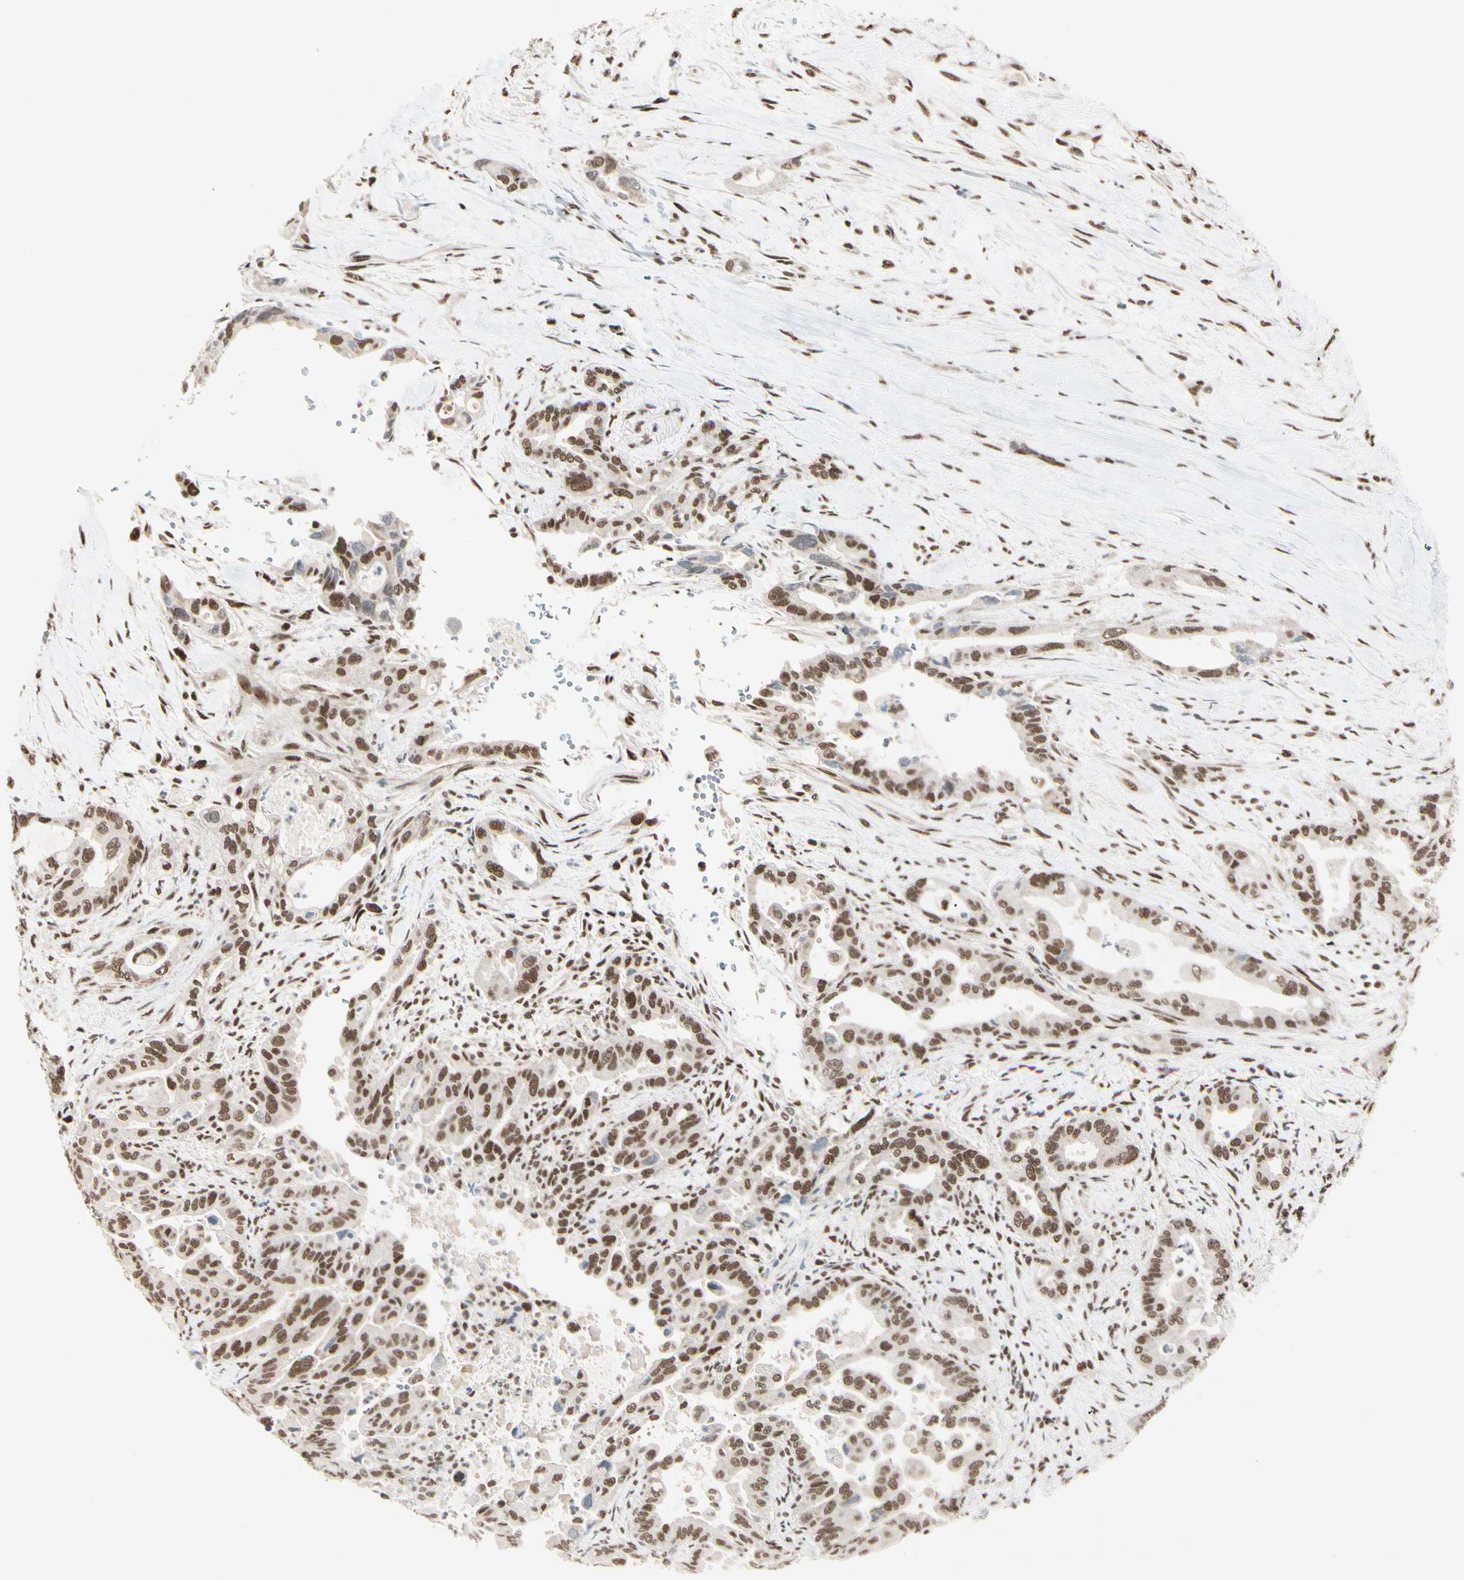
{"staining": {"intensity": "moderate", "quantity": ">75%", "location": "nuclear"}, "tissue": "pancreatic cancer", "cell_type": "Tumor cells", "image_type": "cancer", "snomed": [{"axis": "morphology", "description": "Adenocarcinoma, NOS"}, {"axis": "topography", "description": "Pancreas"}], "caption": "An immunohistochemistry histopathology image of neoplastic tissue is shown. Protein staining in brown labels moderate nuclear positivity in pancreatic cancer (adenocarcinoma) within tumor cells.", "gene": "CHAMP1", "patient": {"sex": "male", "age": 70}}